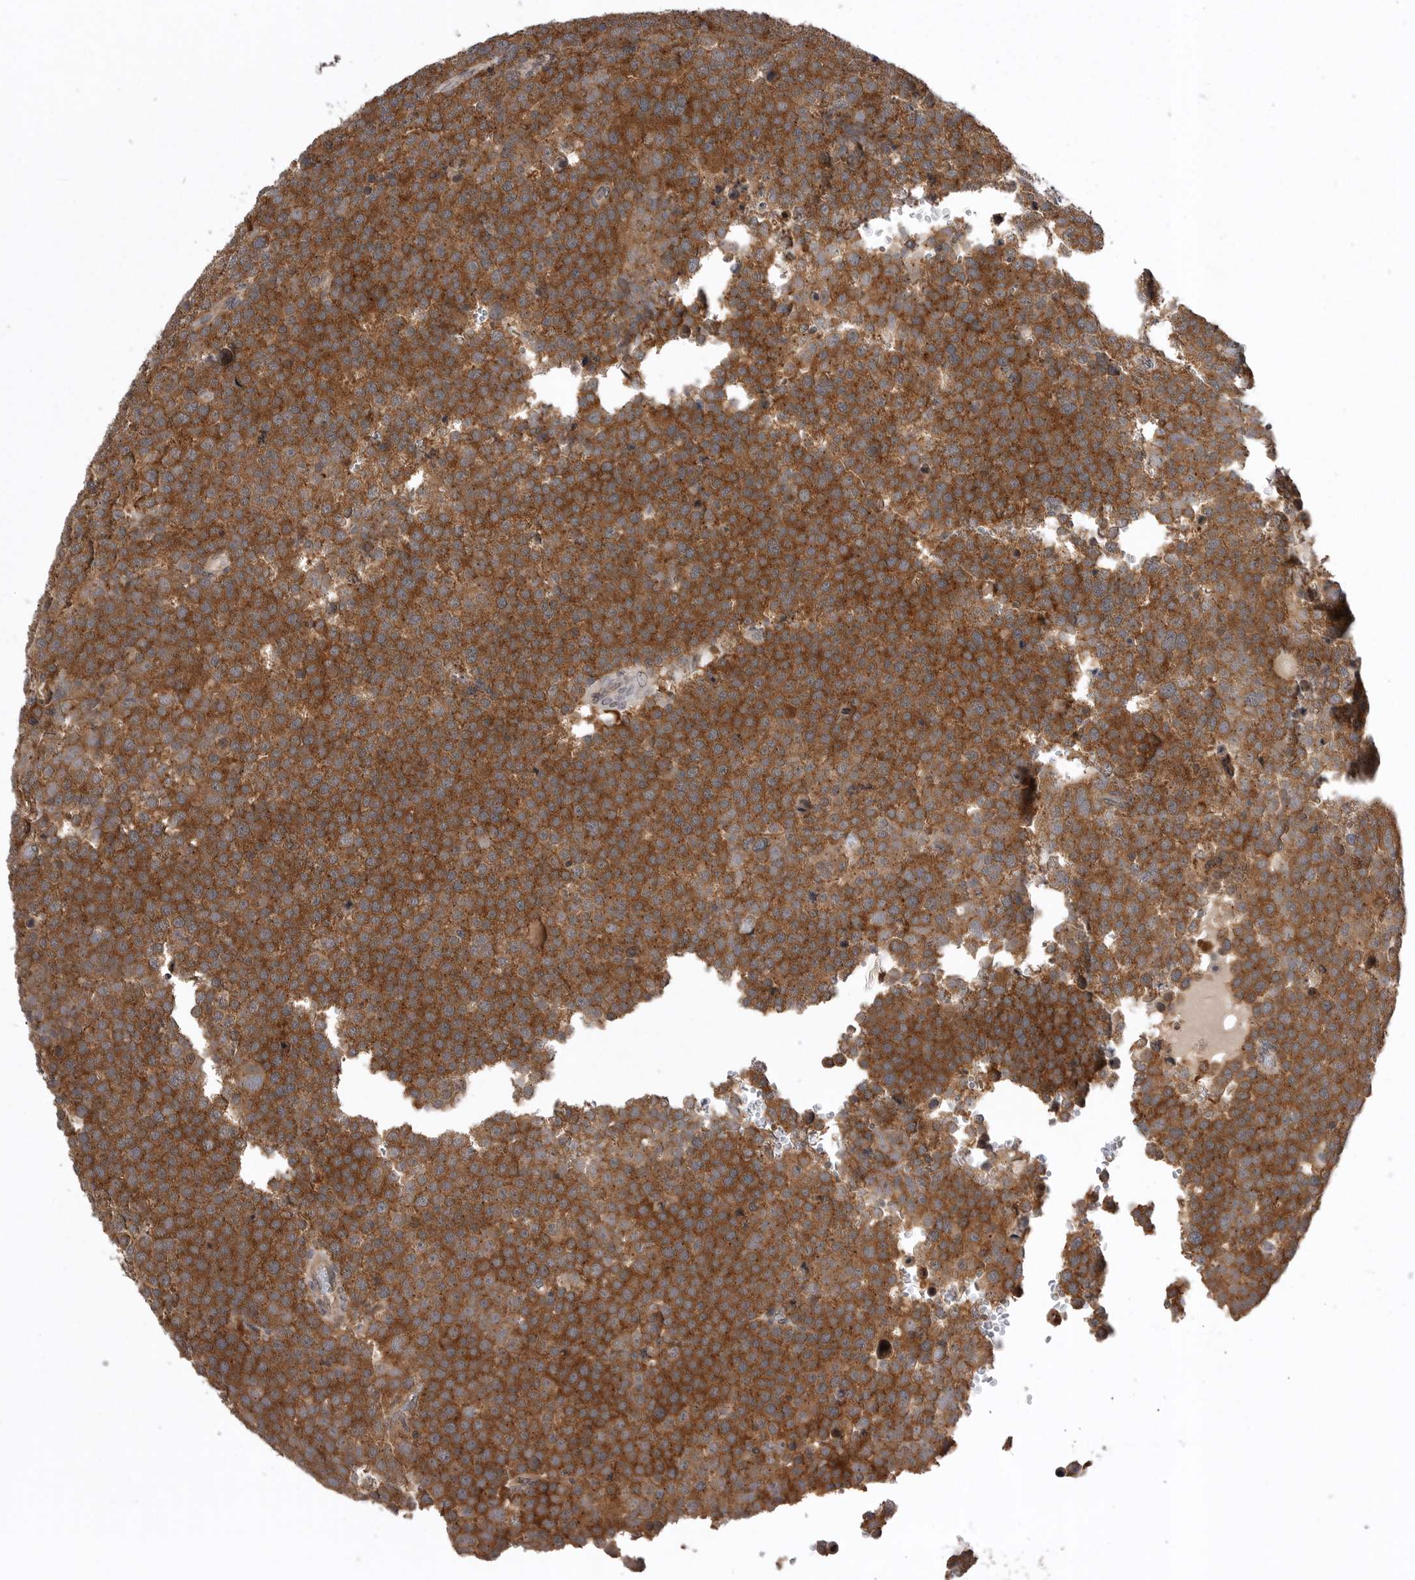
{"staining": {"intensity": "strong", "quantity": ">75%", "location": "cytoplasmic/membranous"}, "tissue": "testis cancer", "cell_type": "Tumor cells", "image_type": "cancer", "snomed": [{"axis": "morphology", "description": "Seminoma, NOS"}, {"axis": "topography", "description": "Testis"}], "caption": "Protein expression by immunohistochemistry (IHC) demonstrates strong cytoplasmic/membranous expression in about >75% of tumor cells in testis cancer (seminoma).", "gene": "AOAH", "patient": {"sex": "male", "age": 71}}